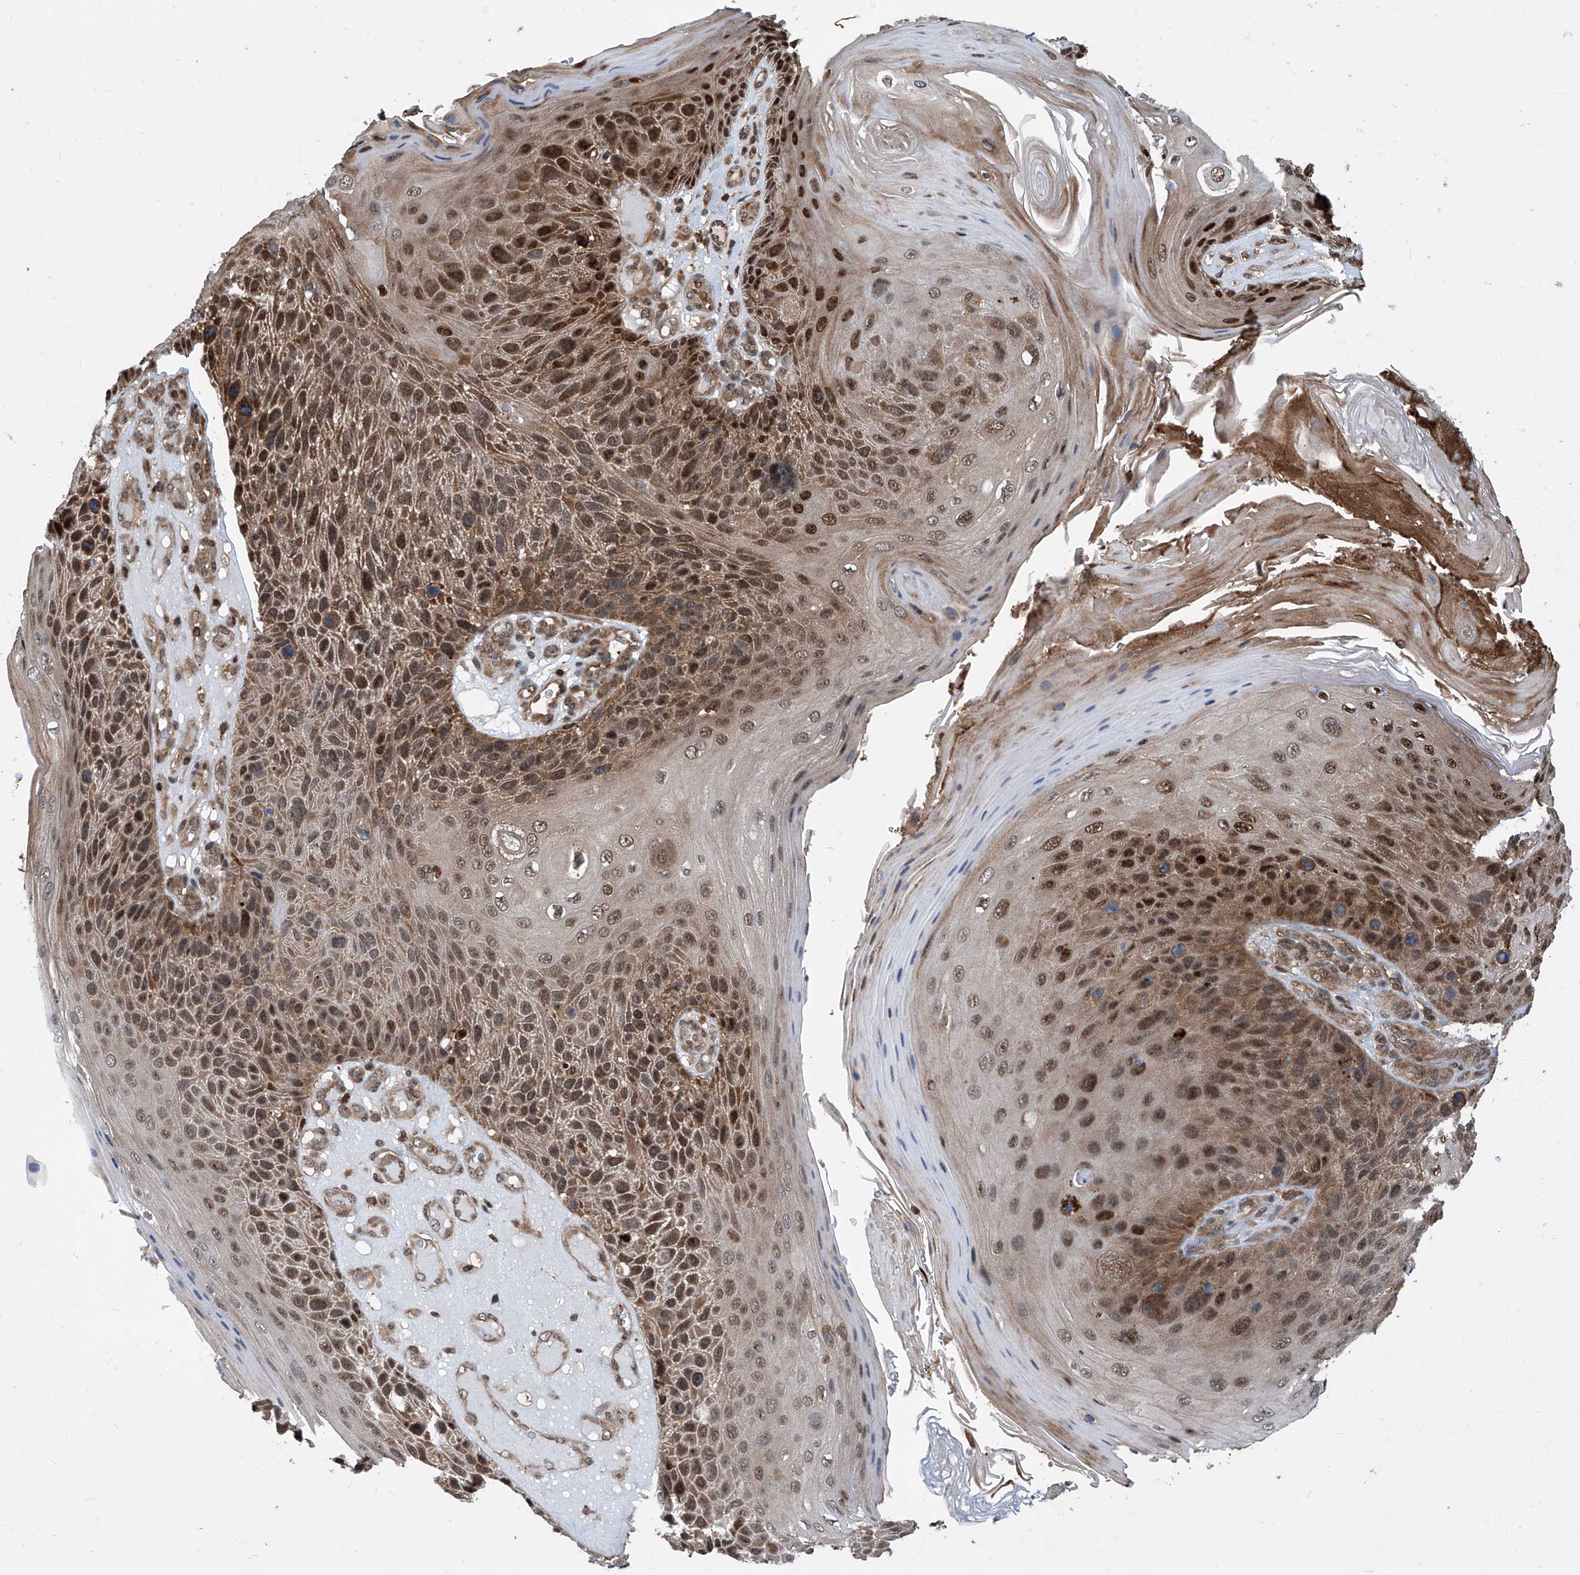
{"staining": {"intensity": "strong", "quantity": ">75%", "location": "cytoplasmic/membranous,nuclear"}, "tissue": "skin cancer", "cell_type": "Tumor cells", "image_type": "cancer", "snomed": [{"axis": "morphology", "description": "Squamous cell carcinoma, NOS"}, {"axis": "topography", "description": "Skin"}], "caption": "Tumor cells show high levels of strong cytoplasmic/membranous and nuclear staining in about >75% of cells in human skin squamous cell carcinoma.", "gene": "PSMB1", "patient": {"sex": "female", "age": 88}}